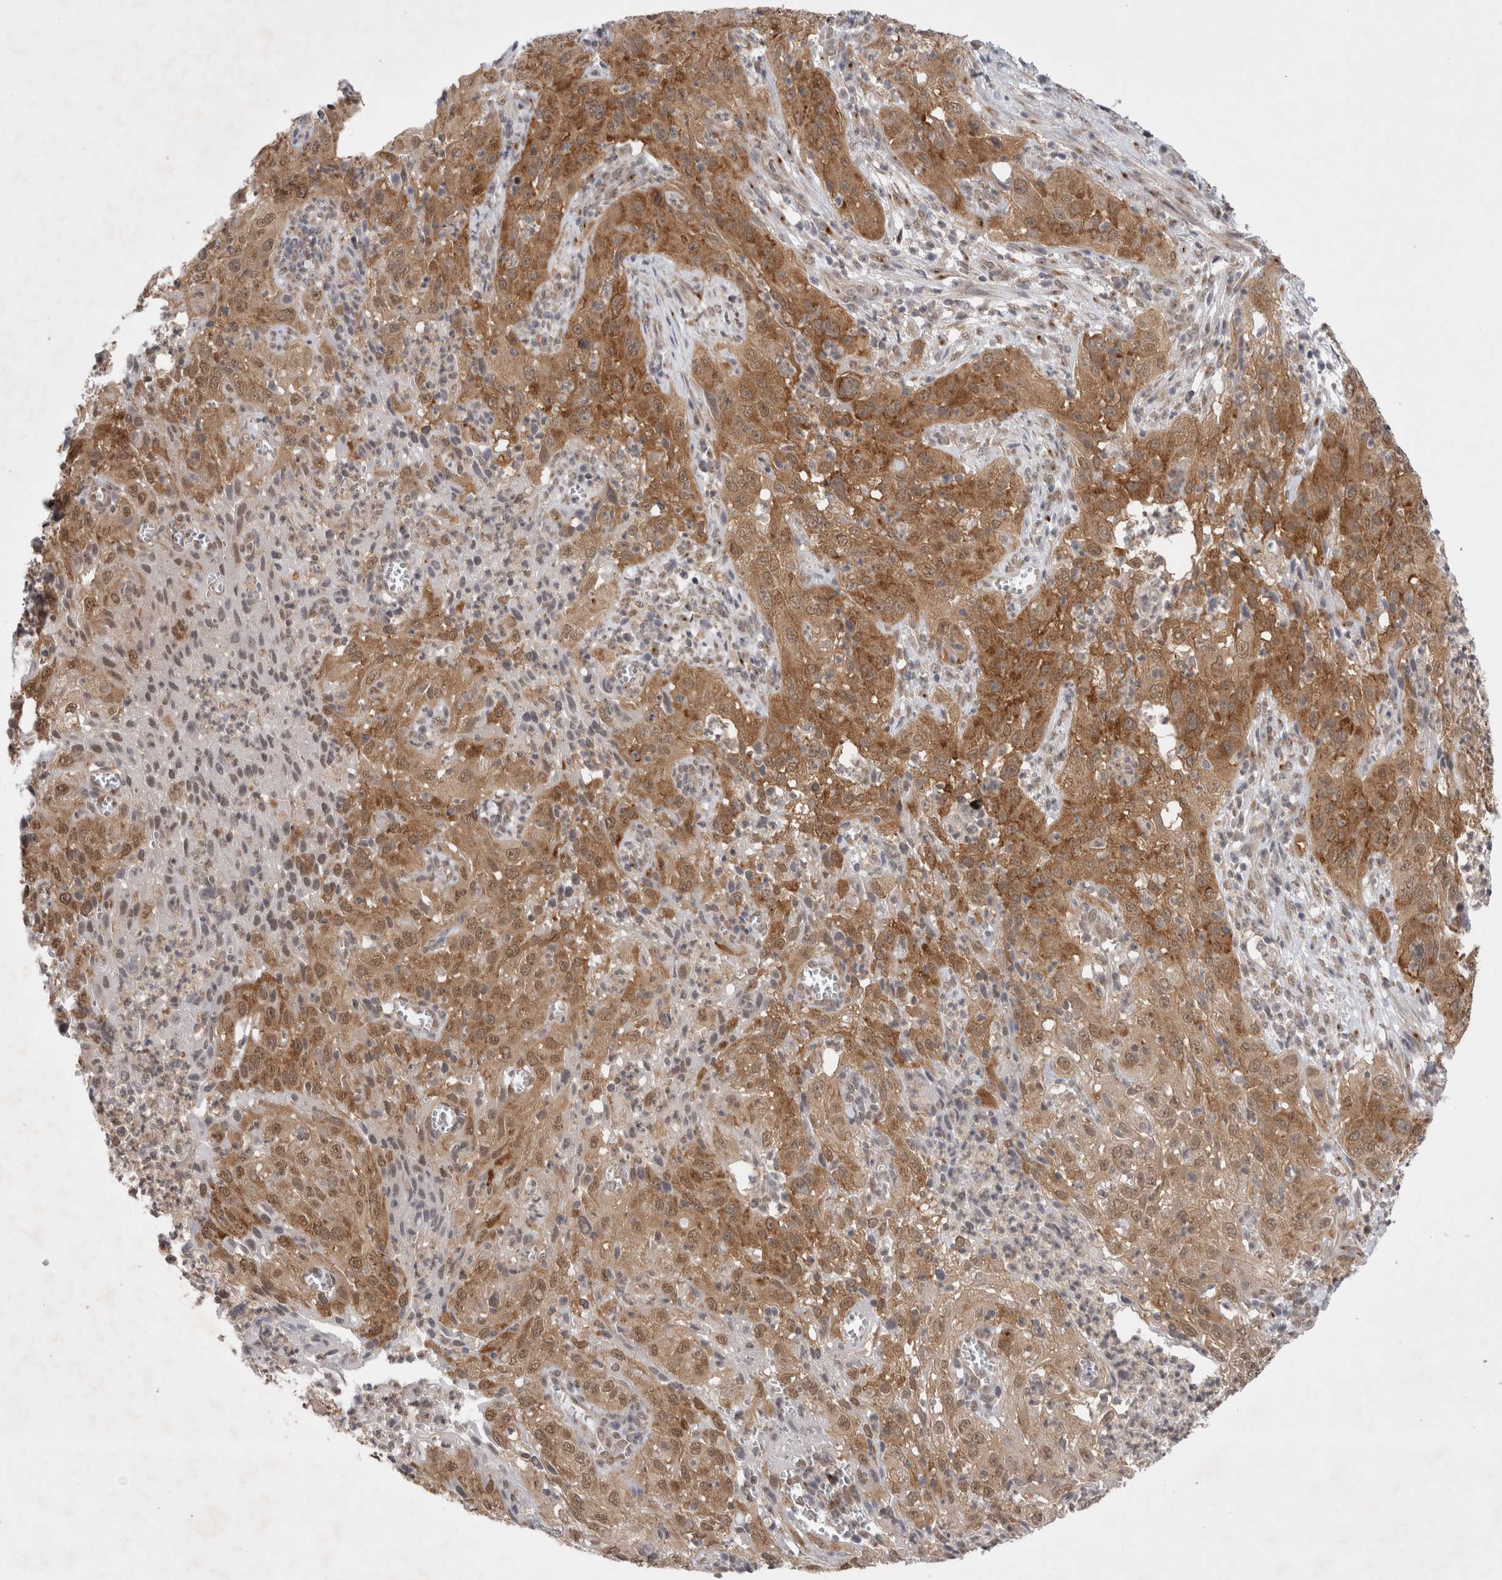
{"staining": {"intensity": "moderate", "quantity": ">75%", "location": "cytoplasmic/membranous"}, "tissue": "cervical cancer", "cell_type": "Tumor cells", "image_type": "cancer", "snomed": [{"axis": "morphology", "description": "Squamous cell carcinoma, NOS"}, {"axis": "topography", "description": "Cervix"}], "caption": "Protein staining demonstrates moderate cytoplasmic/membranous expression in approximately >75% of tumor cells in squamous cell carcinoma (cervical).", "gene": "WIPF2", "patient": {"sex": "female", "age": 32}}